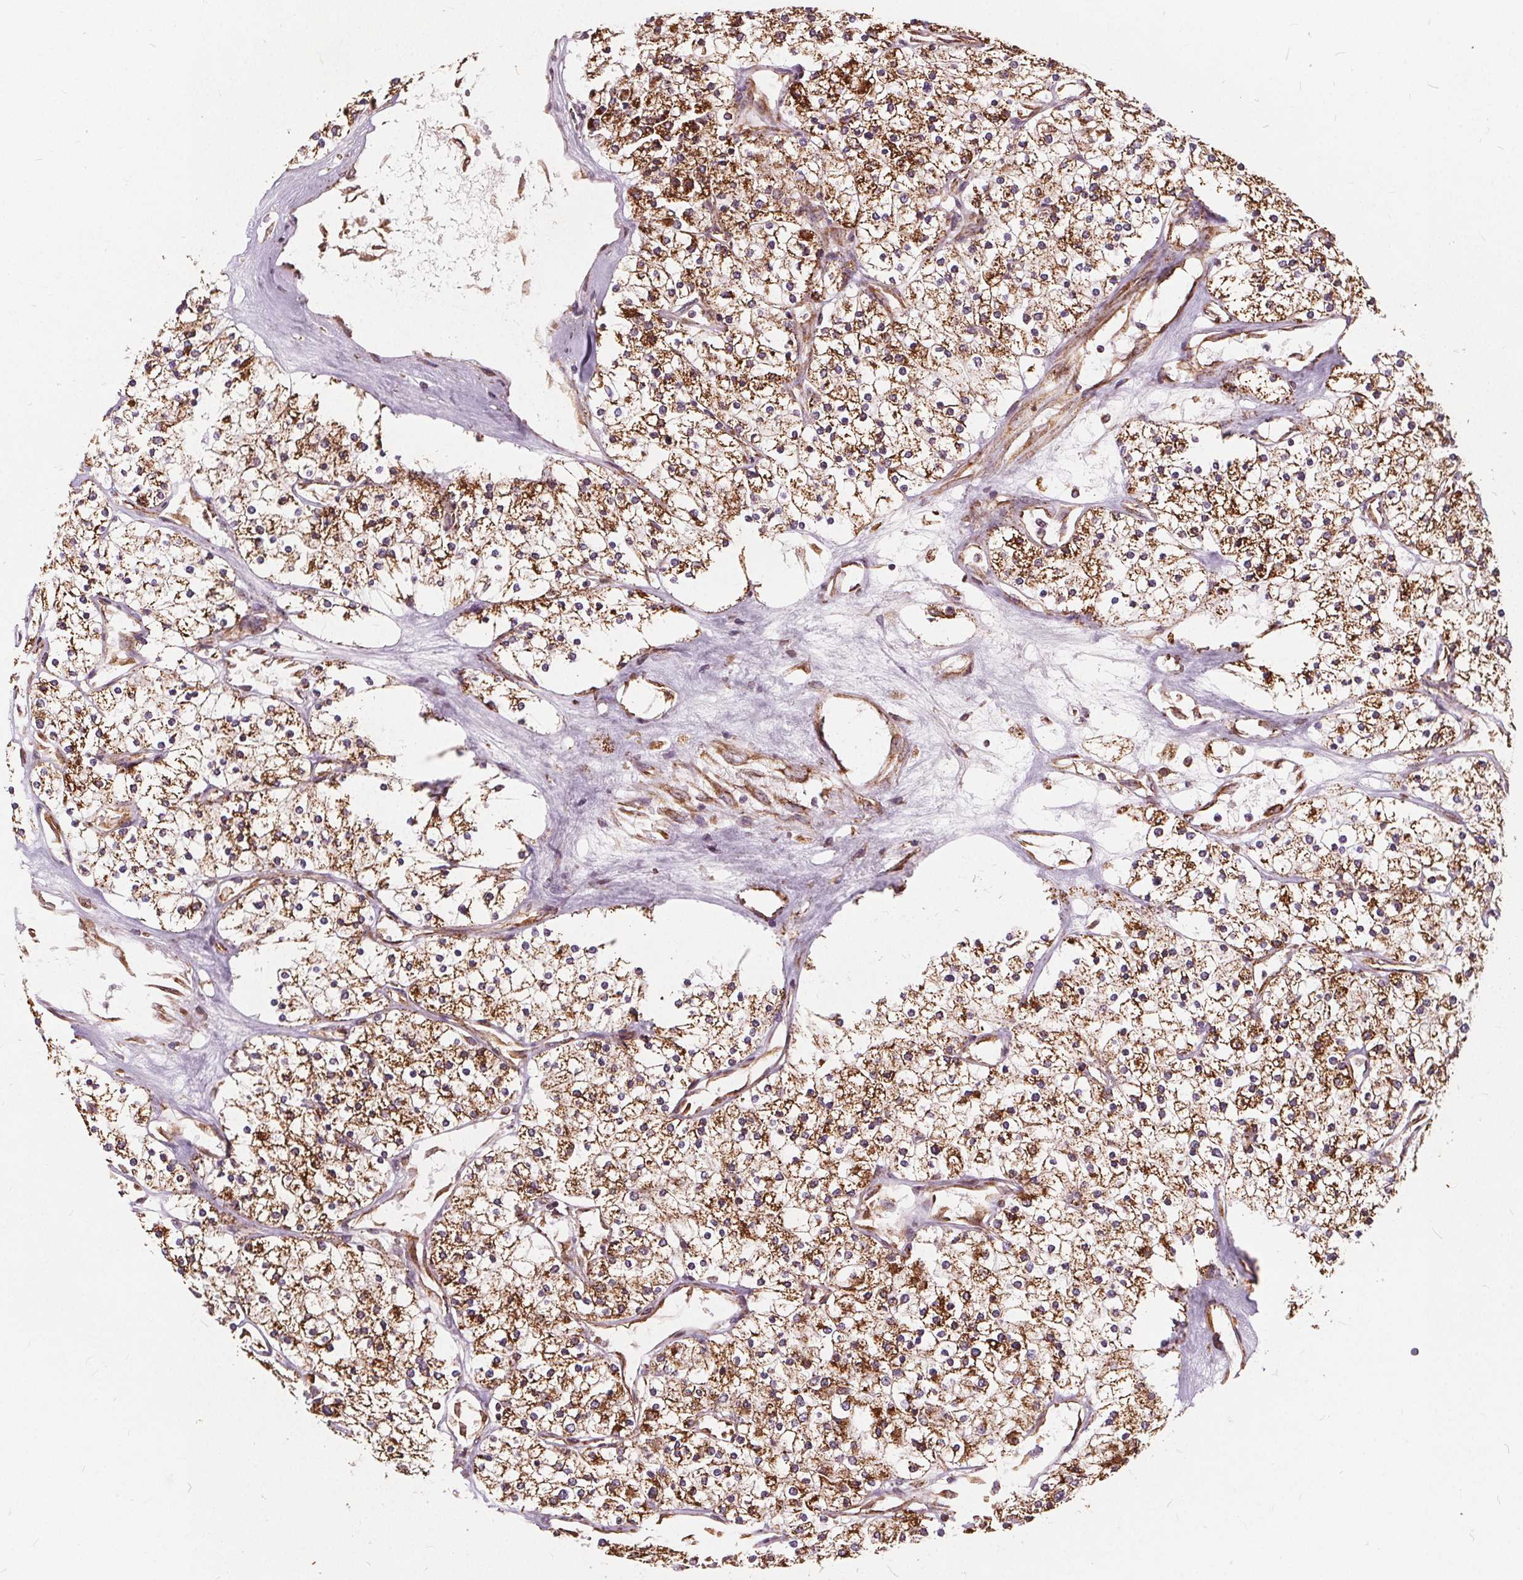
{"staining": {"intensity": "moderate", "quantity": ">75%", "location": "cytoplasmic/membranous"}, "tissue": "renal cancer", "cell_type": "Tumor cells", "image_type": "cancer", "snomed": [{"axis": "morphology", "description": "Adenocarcinoma, NOS"}, {"axis": "topography", "description": "Kidney"}], "caption": "The histopathology image demonstrates a brown stain indicating the presence of a protein in the cytoplasmic/membranous of tumor cells in adenocarcinoma (renal). (DAB (3,3'-diaminobenzidine) = brown stain, brightfield microscopy at high magnification).", "gene": "PLSCR3", "patient": {"sex": "male", "age": 80}}